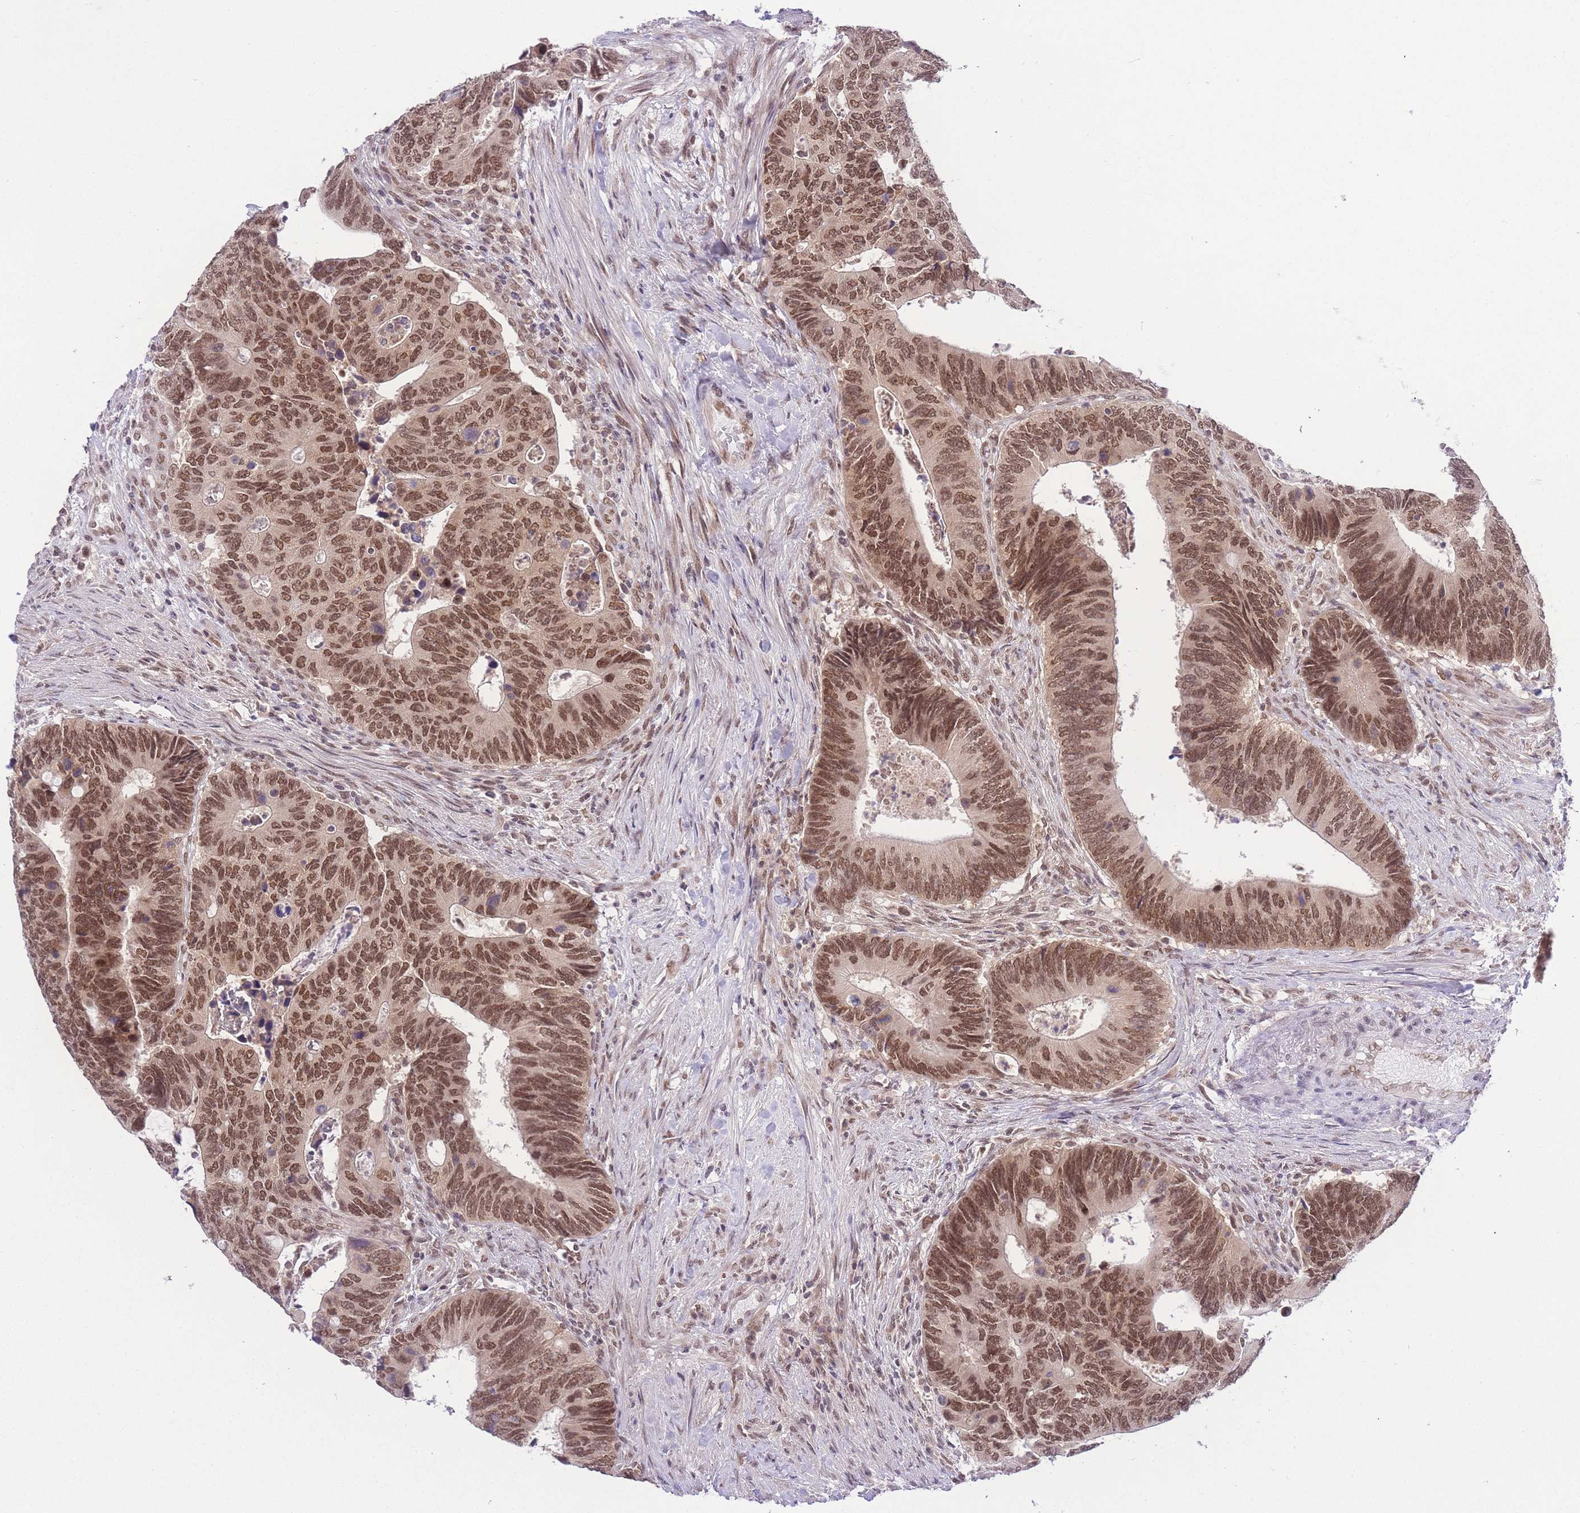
{"staining": {"intensity": "moderate", "quantity": ">75%", "location": "nuclear"}, "tissue": "colorectal cancer", "cell_type": "Tumor cells", "image_type": "cancer", "snomed": [{"axis": "morphology", "description": "Adenocarcinoma, NOS"}, {"axis": "topography", "description": "Colon"}], "caption": "IHC histopathology image of neoplastic tissue: colorectal adenocarcinoma stained using immunohistochemistry displays medium levels of moderate protein expression localized specifically in the nuclear of tumor cells, appearing as a nuclear brown color.", "gene": "TMED3", "patient": {"sex": "male", "age": 87}}